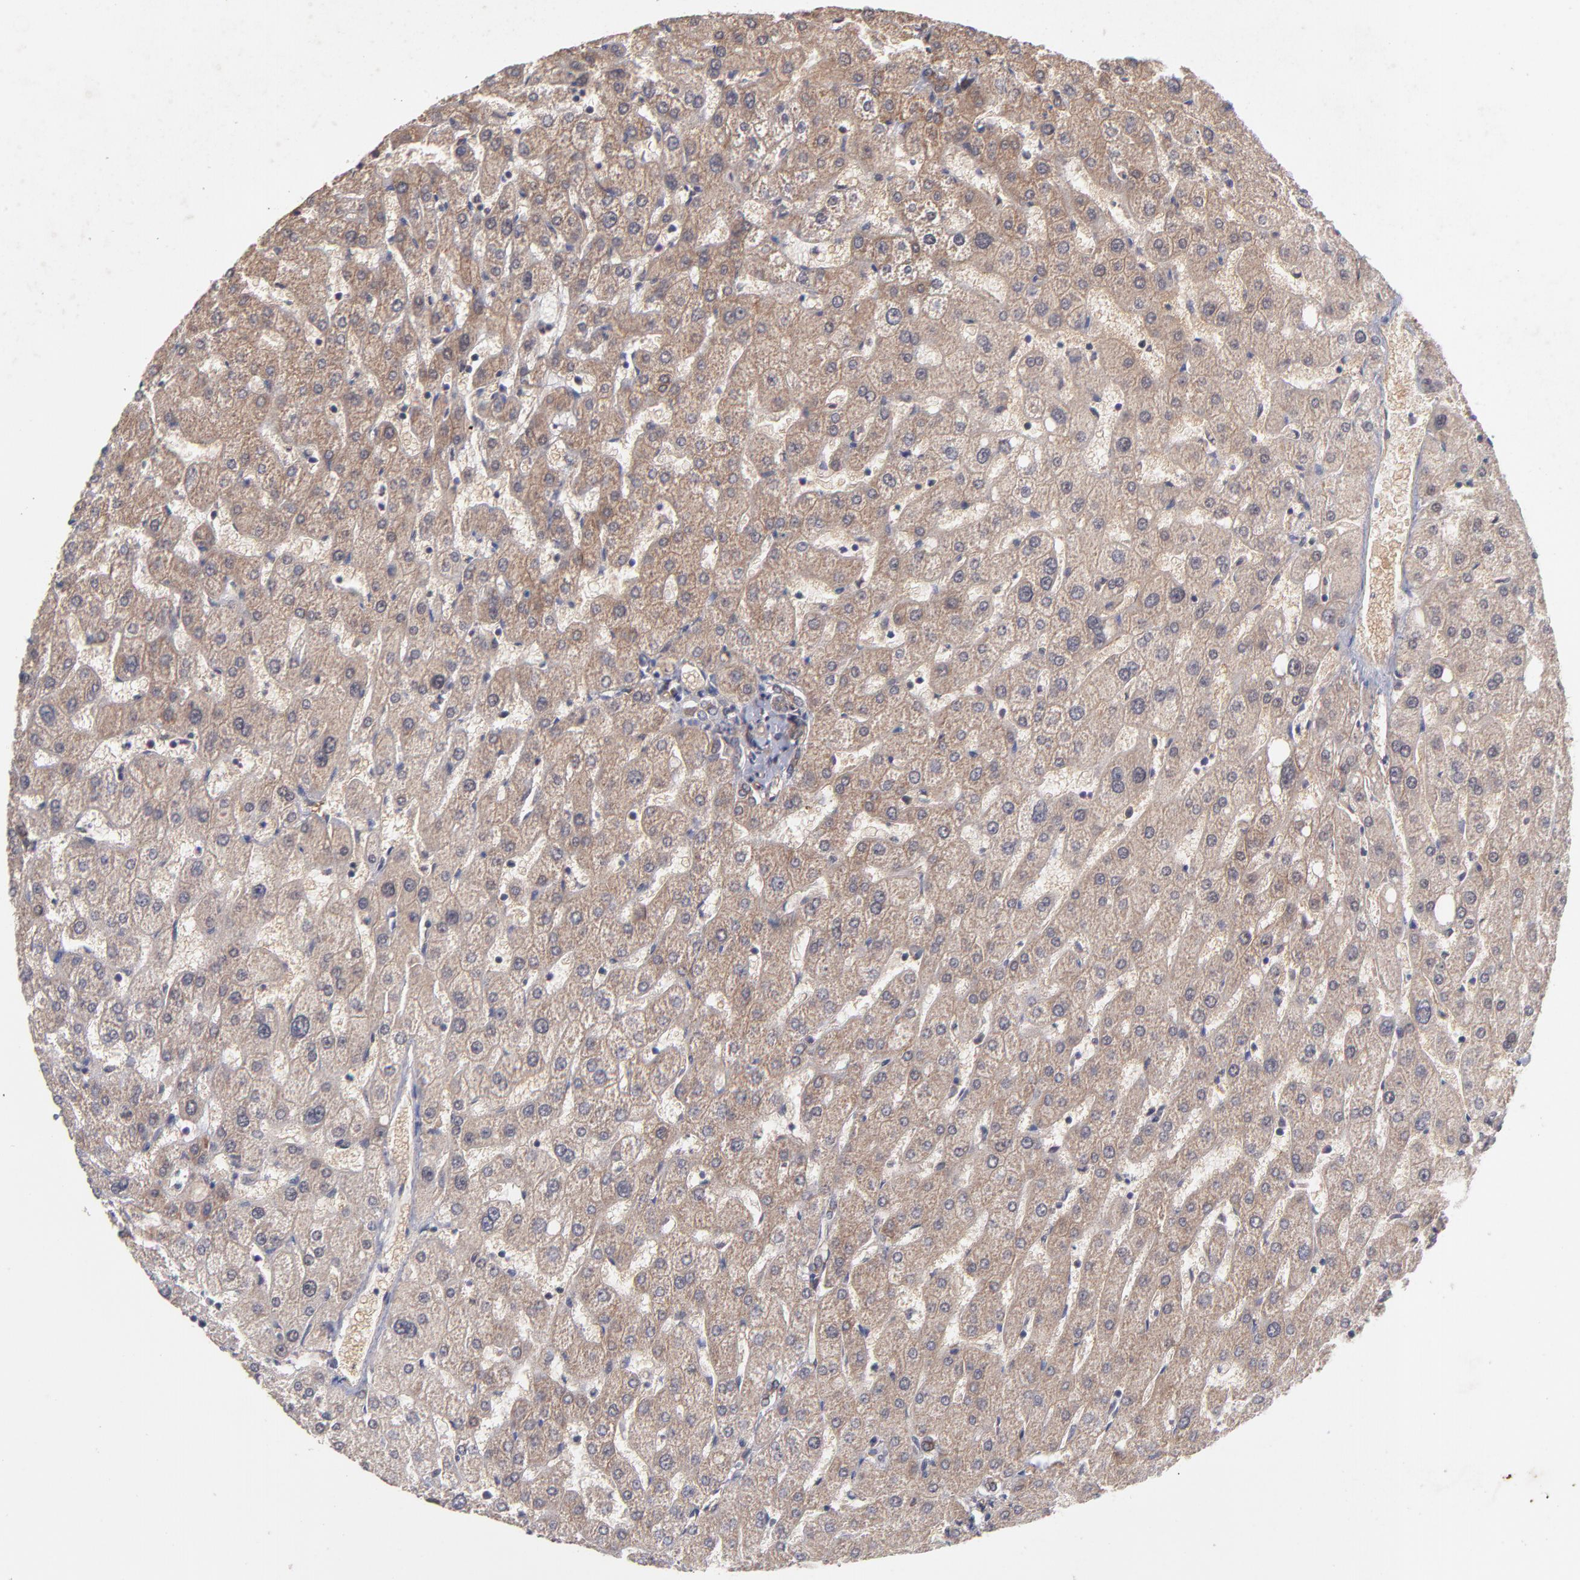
{"staining": {"intensity": "moderate", "quantity": ">75%", "location": "cytoplasmic/membranous"}, "tissue": "liver", "cell_type": "Cholangiocytes", "image_type": "normal", "snomed": [{"axis": "morphology", "description": "Normal tissue, NOS"}, {"axis": "topography", "description": "Liver"}], "caption": "This photomicrograph shows immunohistochemistry staining of normal liver, with medium moderate cytoplasmic/membranous positivity in about >75% of cholangiocytes.", "gene": "STAP2", "patient": {"sex": "male", "age": 67}}